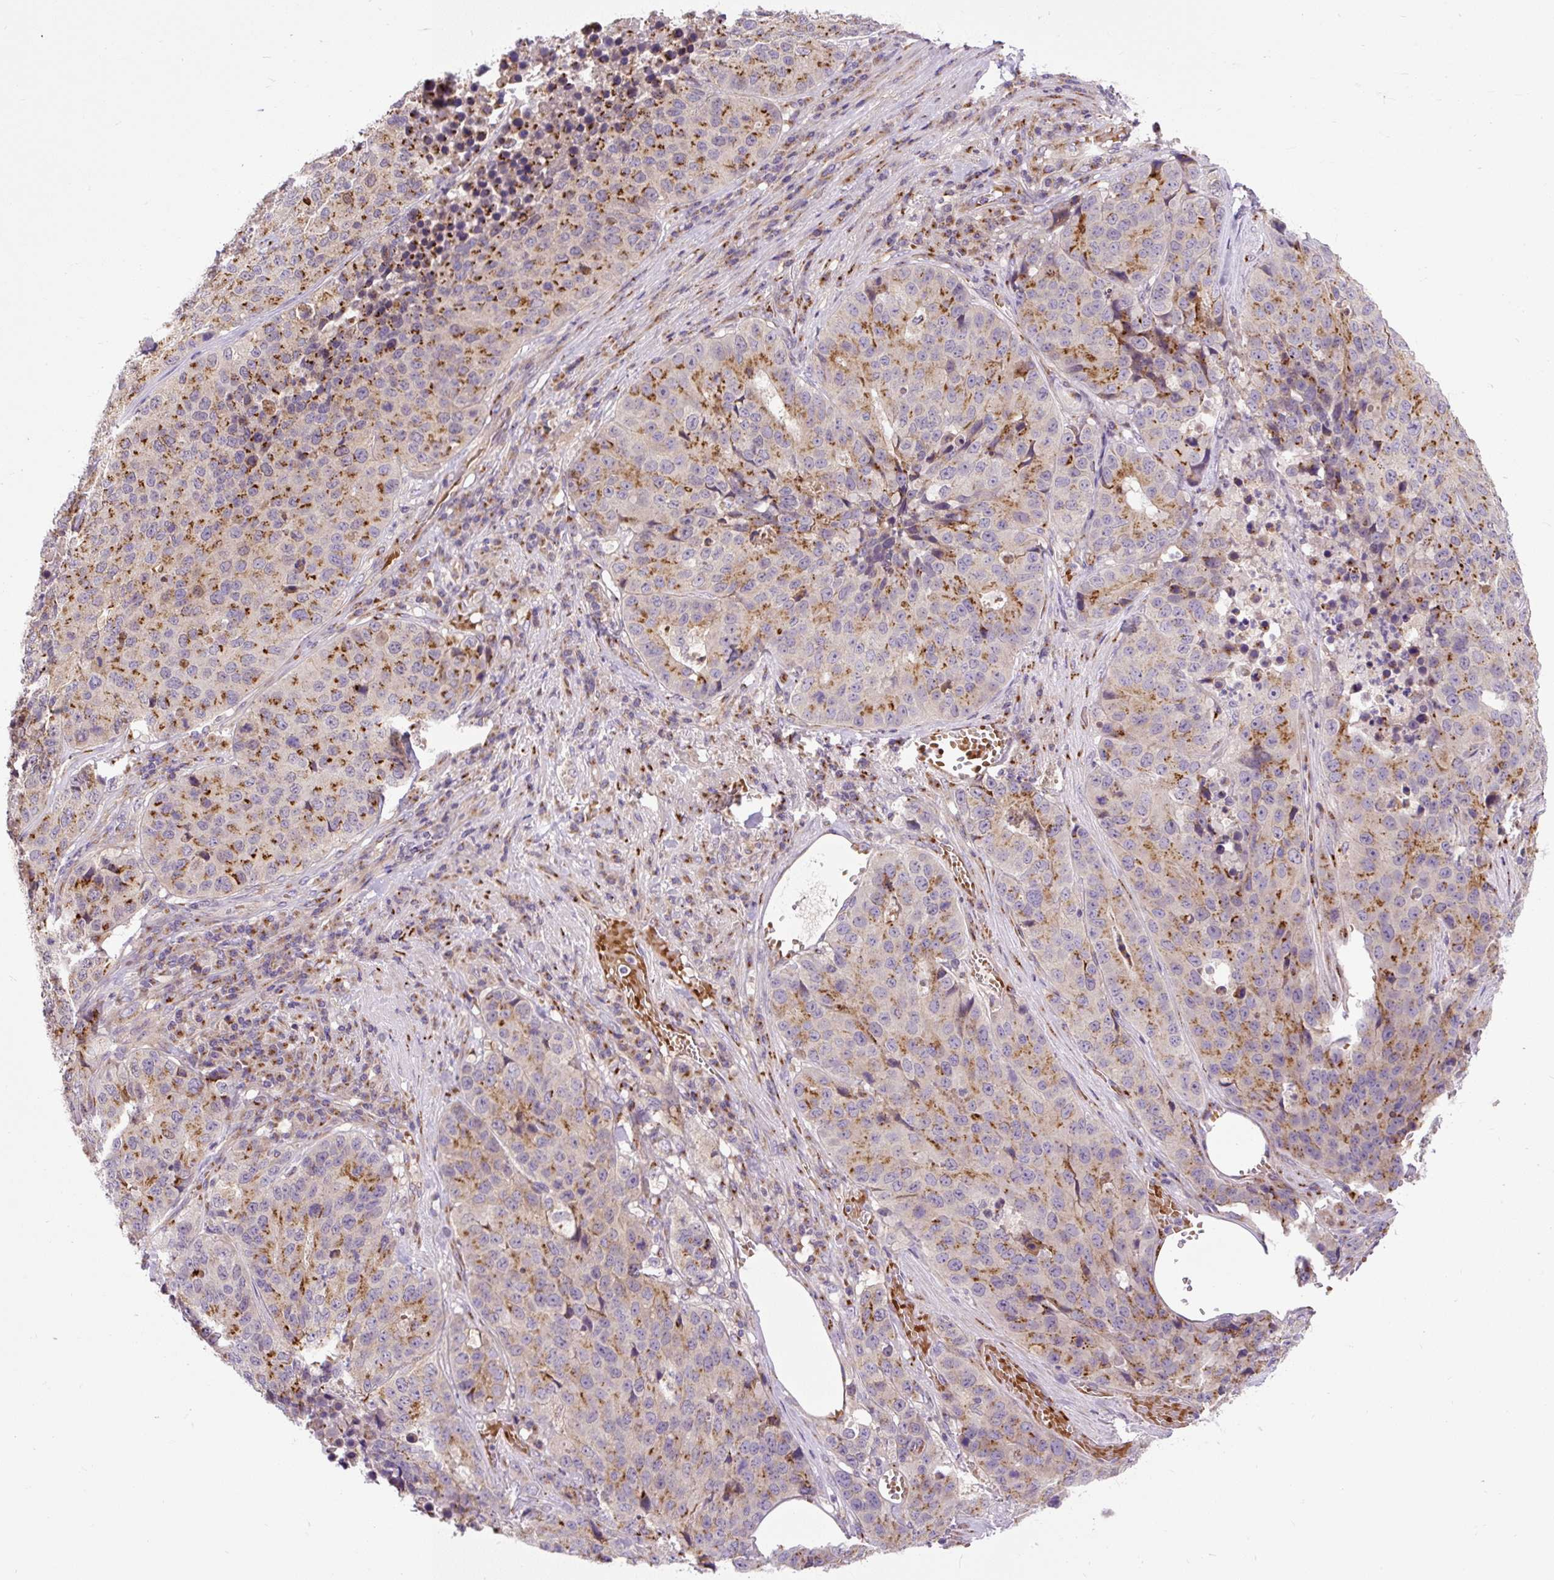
{"staining": {"intensity": "strong", "quantity": "25%-75%", "location": "cytoplasmic/membranous"}, "tissue": "stomach cancer", "cell_type": "Tumor cells", "image_type": "cancer", "snomed": [{"axis": "morphology", "description": "Adenocarcinoma, NOS"}, {"axis": "topography", "description": "Stomach"}], "caption": "This histopathology image exhibits stomach adenocarcinoma stained with IHC to label a protein in brown. The cytoplasmic/membranous of tumor cells show strong positivity for the protein. Nuclei are counter-stained blue.", "gene": "MSMP", "patient": {"sex": "male", "age": 71}}